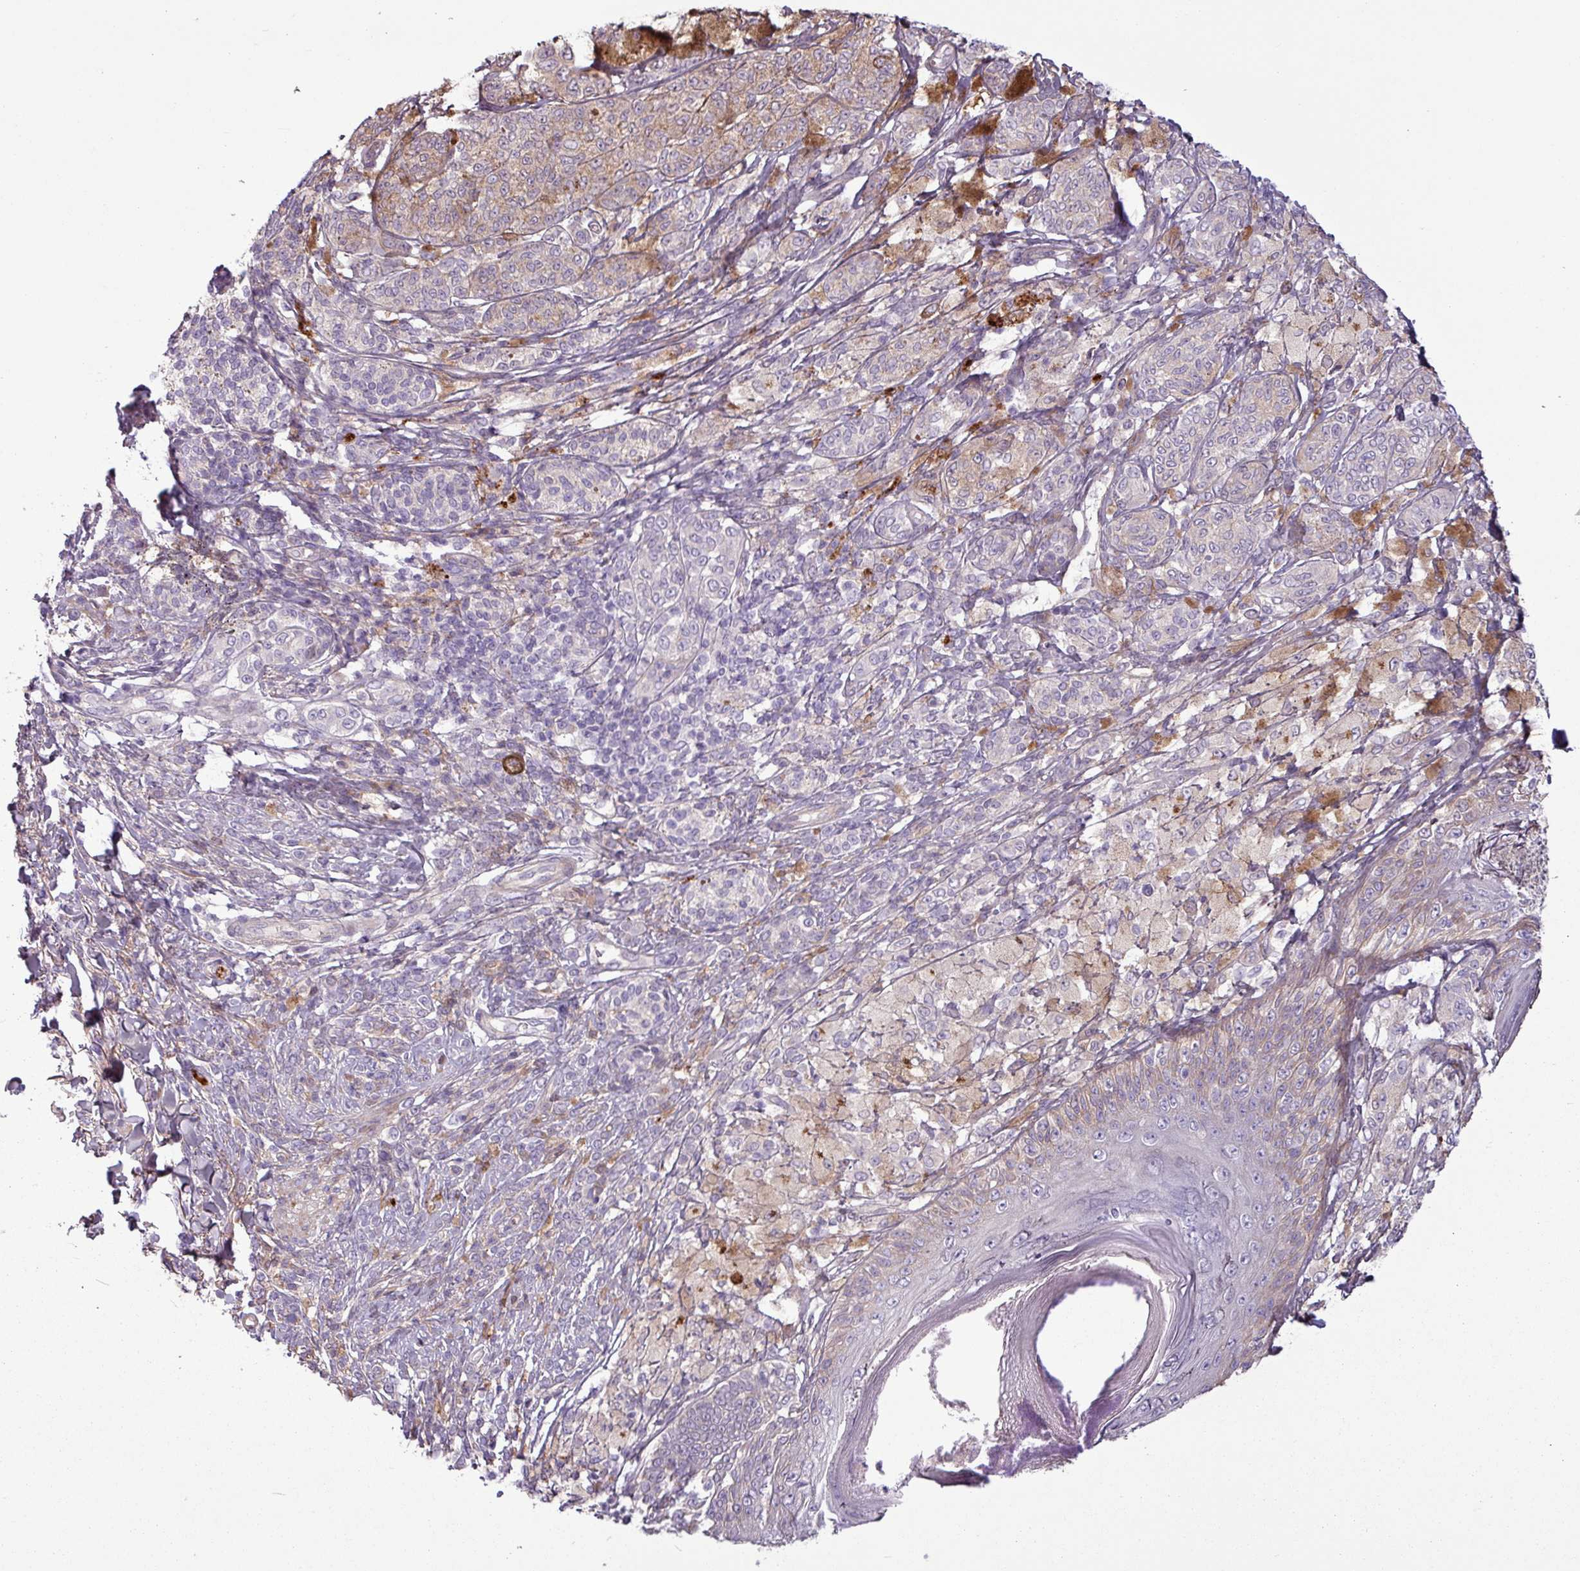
{"staining": {"intensity": "negative", "quantity": "none", "location": "none"}, "tissue": "melanoma", "cell_type": "Tumor cells", "image_type": "cancer", "snomed": [{"axis": "morphology", "description": "Malignant melanoma, NOS"}, {"axis": "topography", "description": "Skin"}], "caption": "The histopathology image shows no significant positivity in tumor cells of malignant melanoma.", "gene": "C4B", "patient": {"sex": "male", "age": 42}}